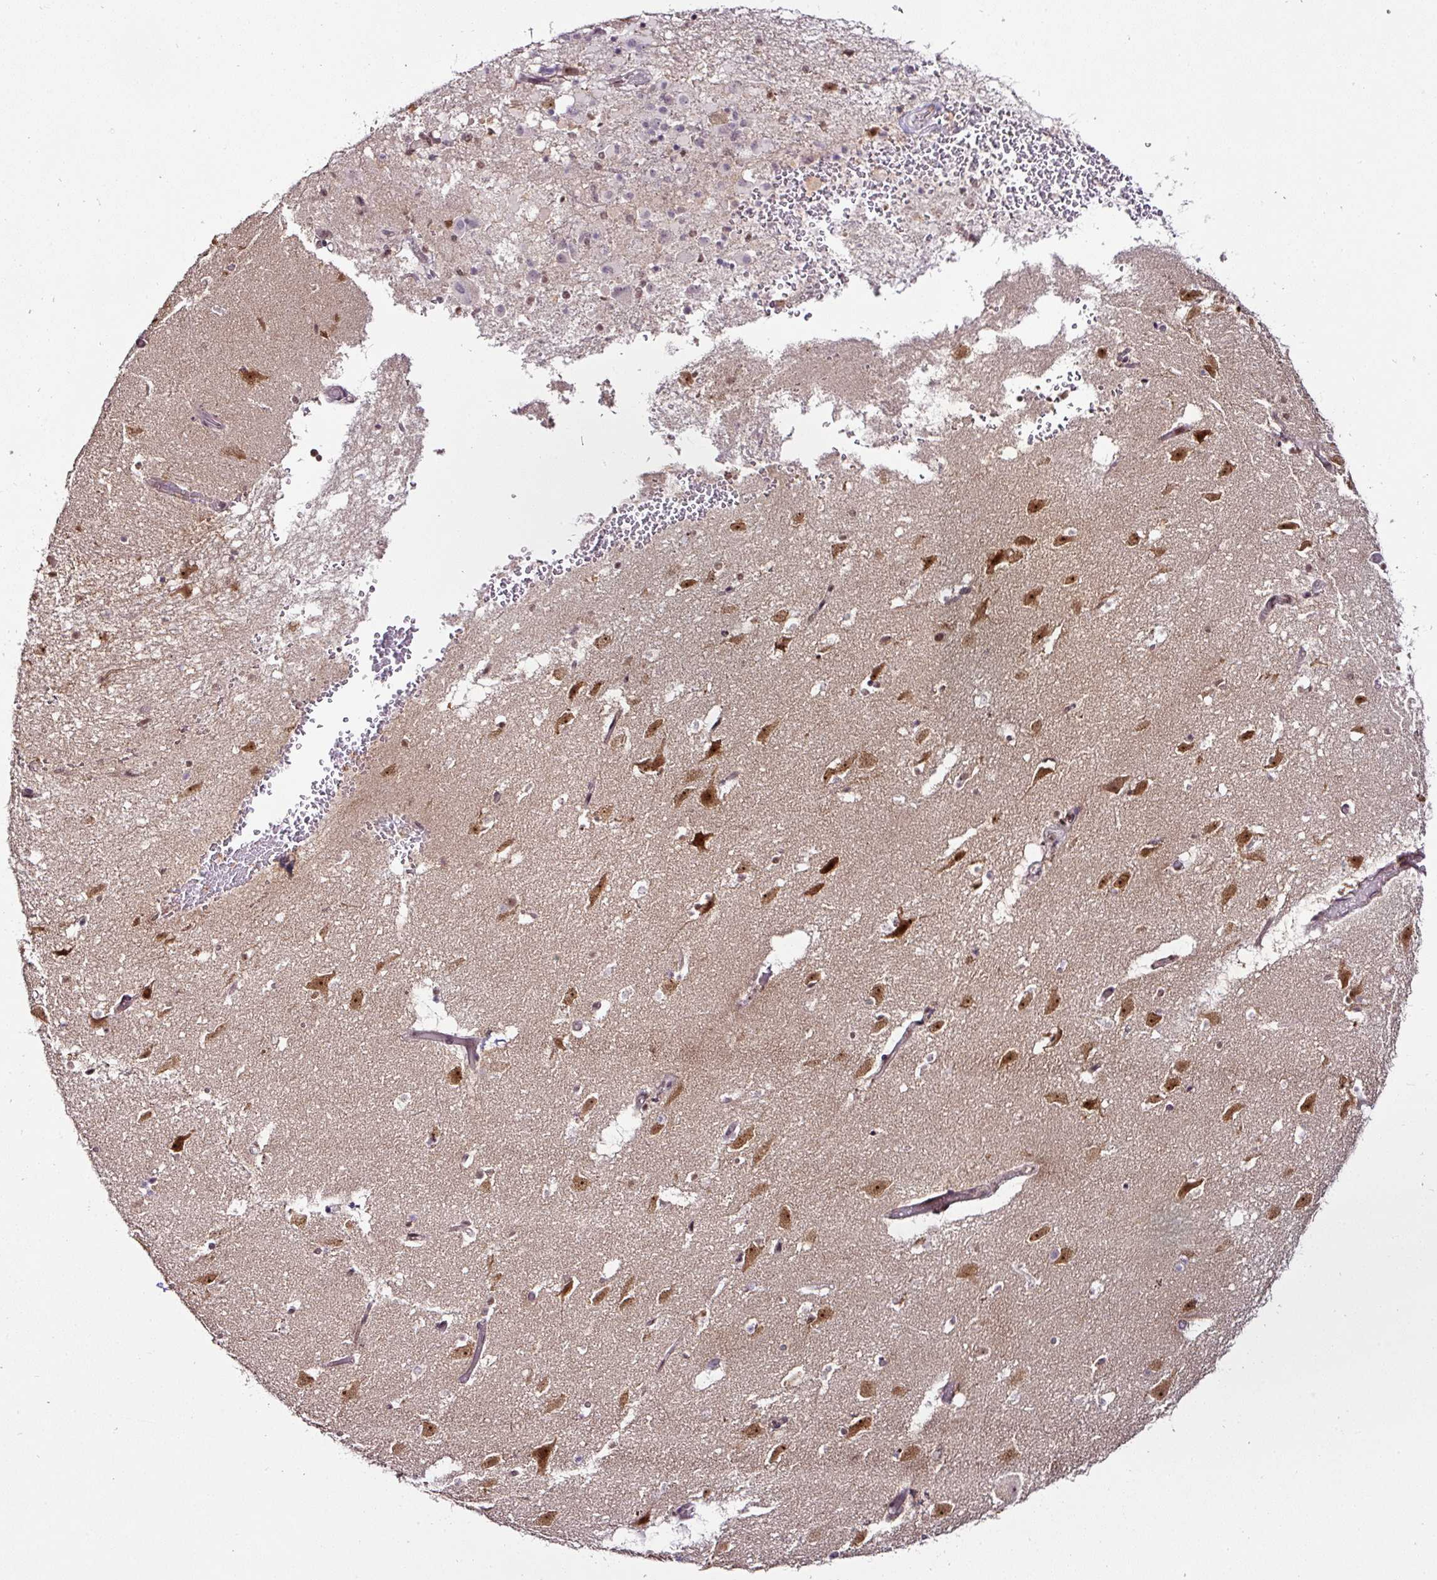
{"staining": {"intensity": "weak", "quantity": "<25%", "location": "cytoplasmic/membranous,nuclear"}, "tissue": "caudate", "cell_type": "Glial cells", "image_type": "normal", "snomed": [{"axis": "morphology", "description": "Normal tissue, NOS"}, {"axis": "topography", "description": "Lateral ventricle wall"}], "caption": "A photomicrograph of caudate stained for a protein exhibits no brown staining in glial cells. The staining is performed using DAB brown chromogen with nuclei counter-stained in using hematoxylin.", "gene": "KLF16", "patient": {"sex": "male", "age": 37}}